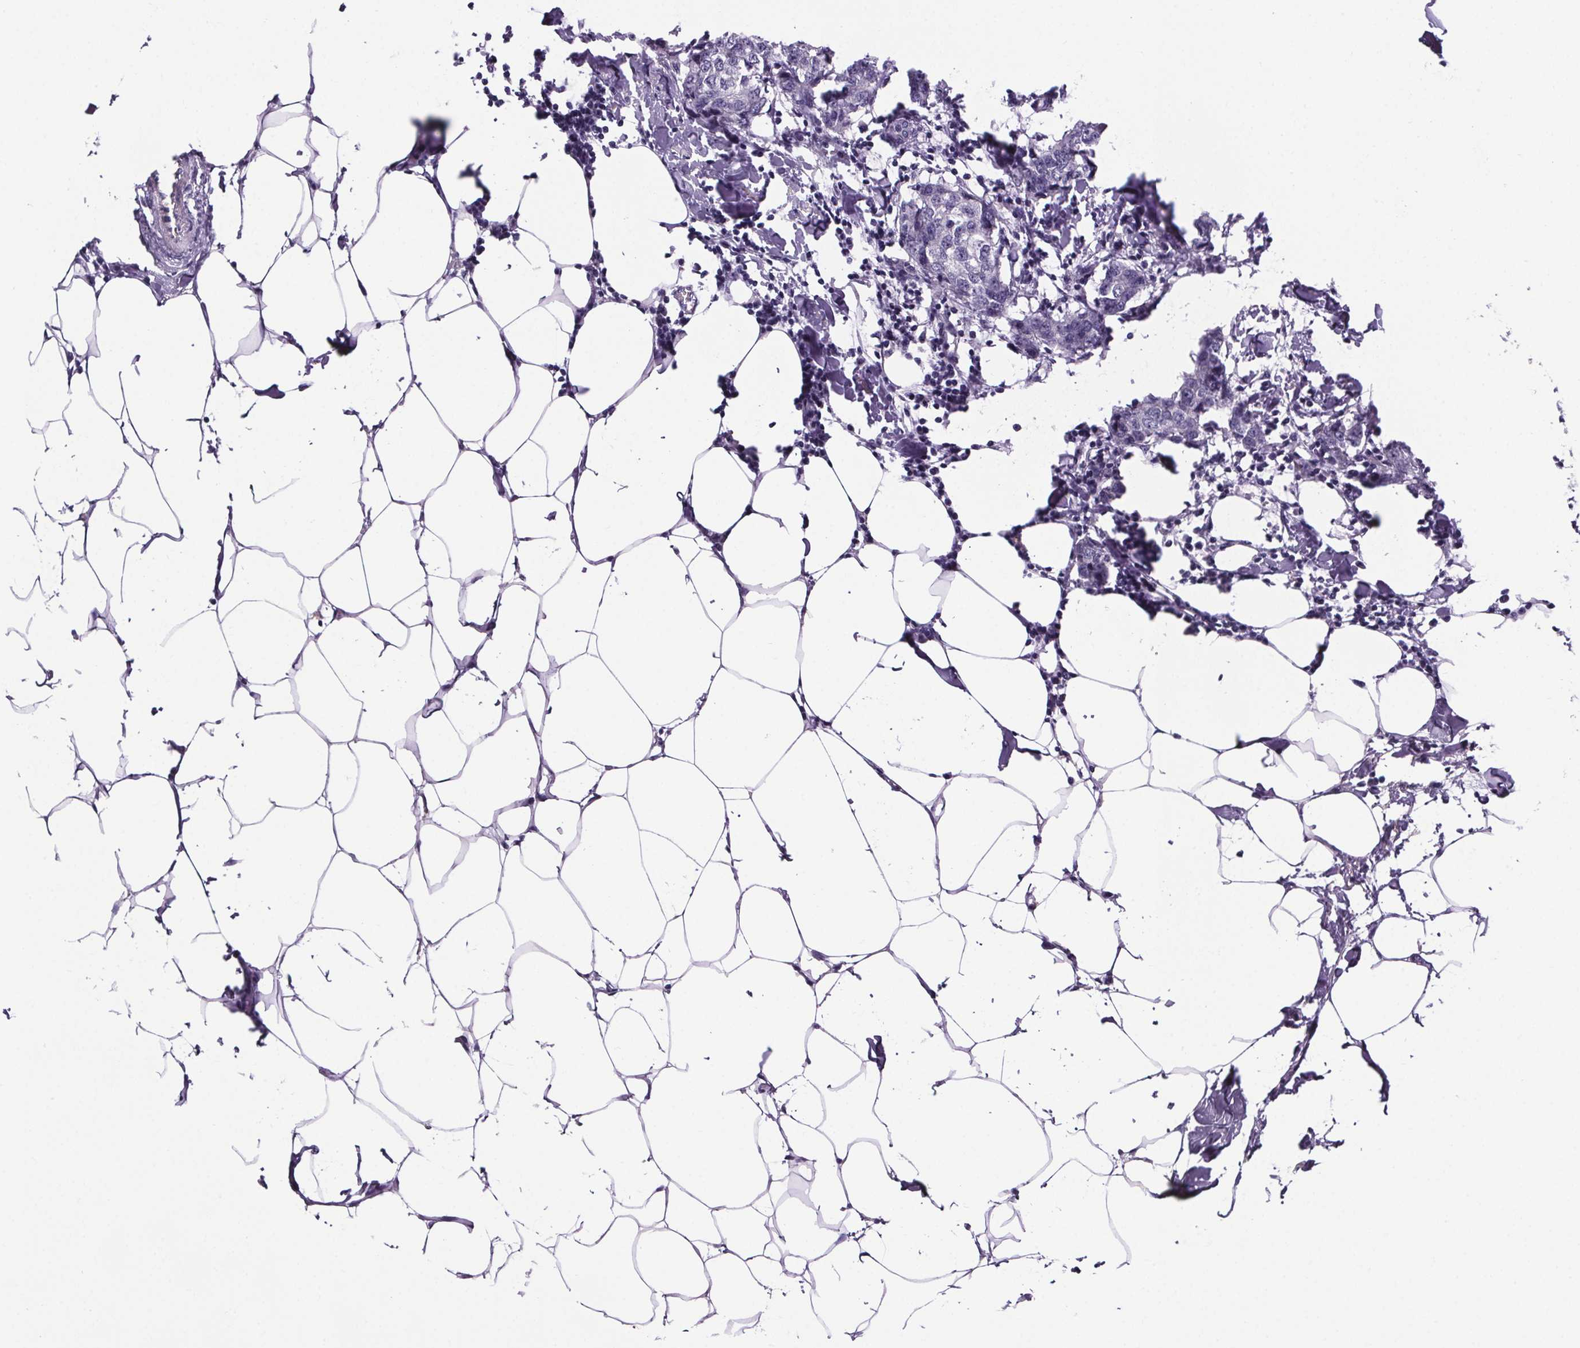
{"staining": {"intensity": "negative", "quantity": "none", "location": "none"}, "tissue": "breast cancer", "cell_type": "Tumor cells", "image_type": "cancer", "snomed": [{"axis": "morphology", "description": "Duct carcinoma"}, {"axis": "topography", "description": "Breast"}], "caption": "Tumor cells are negative for brown protein staining in breast cancer.", "gene": "CUBN", "patient": {"sex": "female", "age": 27}}